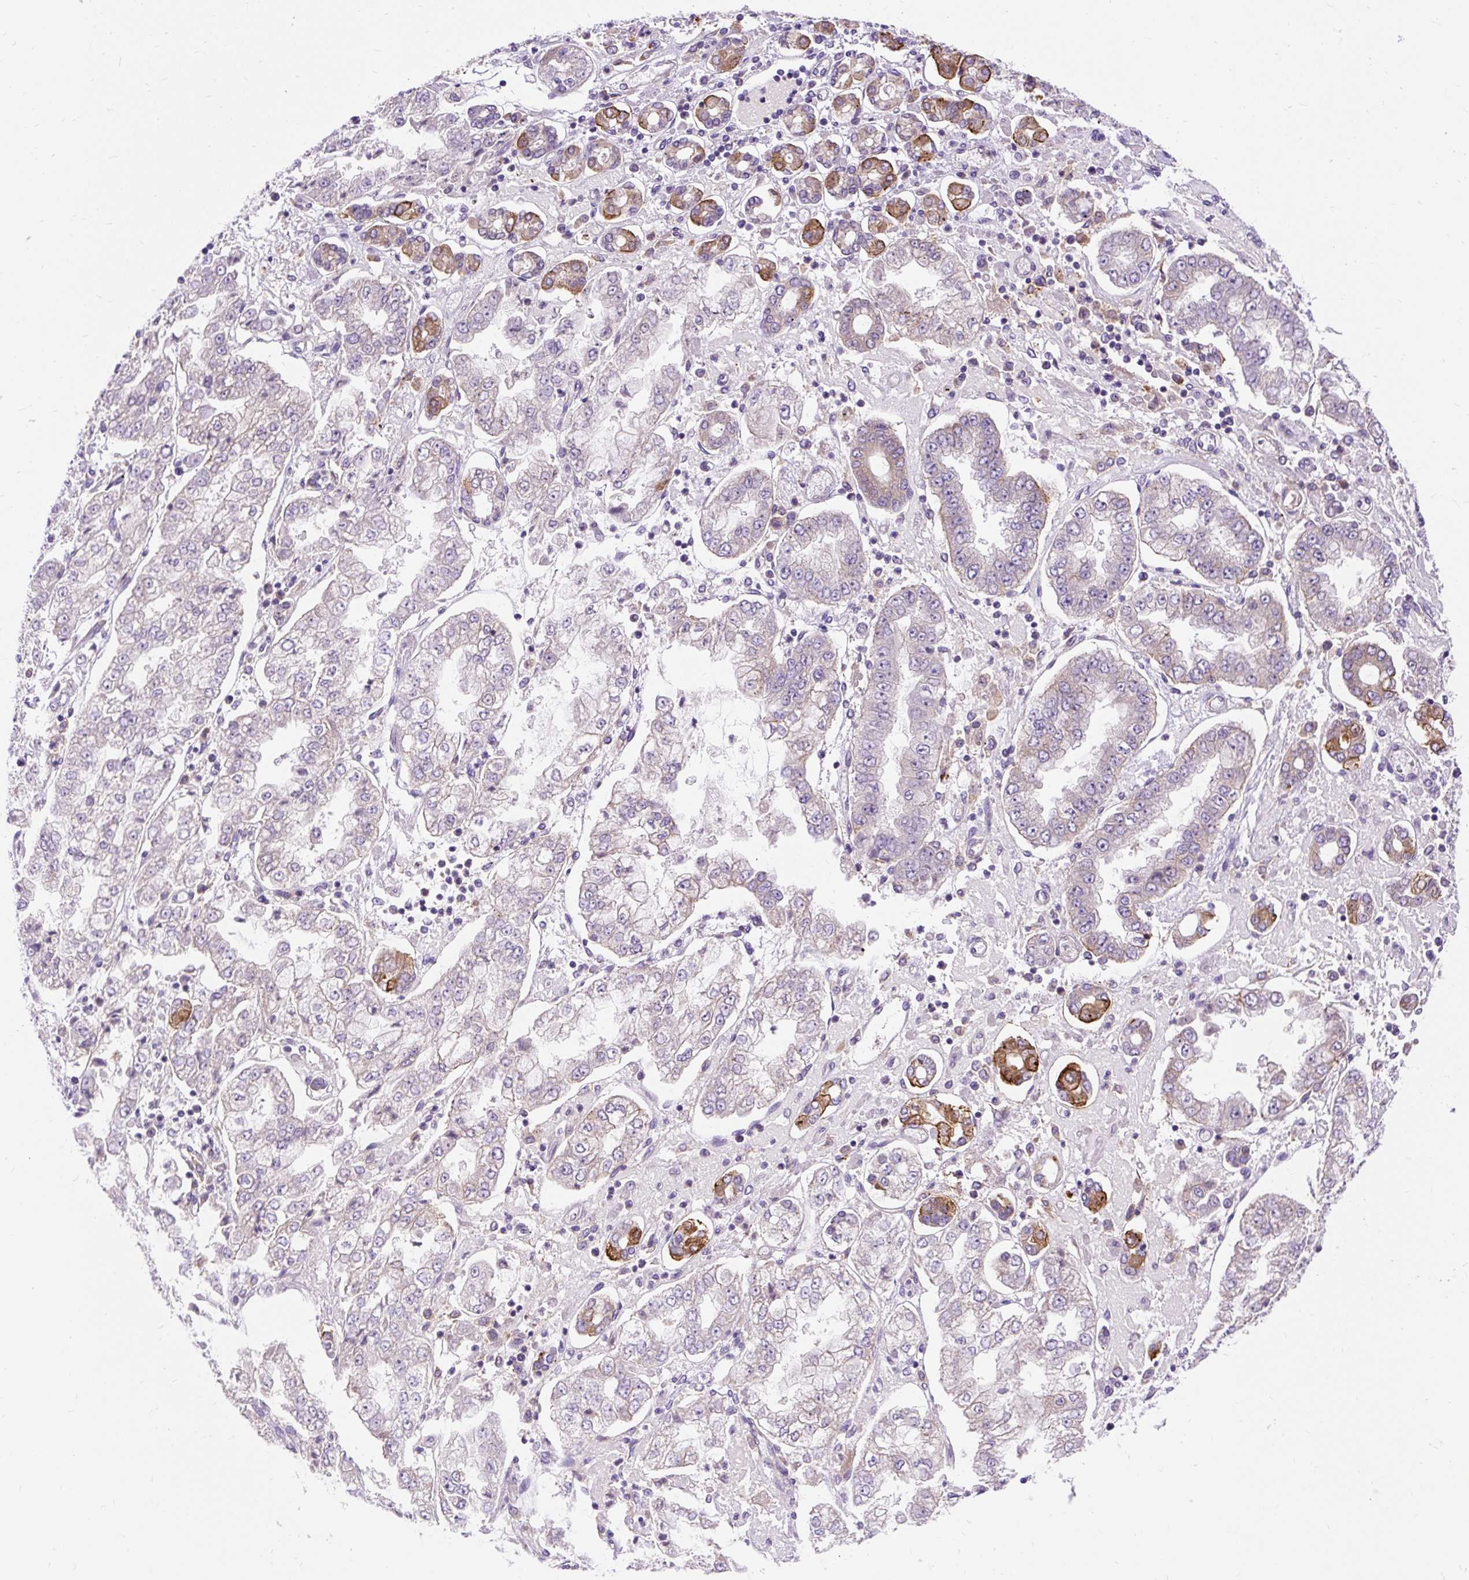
{"staining": {"intensity": "negative", "quantity": "none", "location": "none"}, "tissue": "stomach cancer", "cell_type": "Tumor cells", "image_type": "cancer", "snomed": [{"axis": "morphology", "description": "Adenocarcinoma, NOS"}, {"axis": "topography", "description": "Stomach"}], "caption": "DAB immunohistochemical staining of human stomach cancer (adenocarcinoma) demonstrates no significant positivity in tumor cells.", "gene": "OR4K15", "patient": {"sex": "male", "age": 76}}